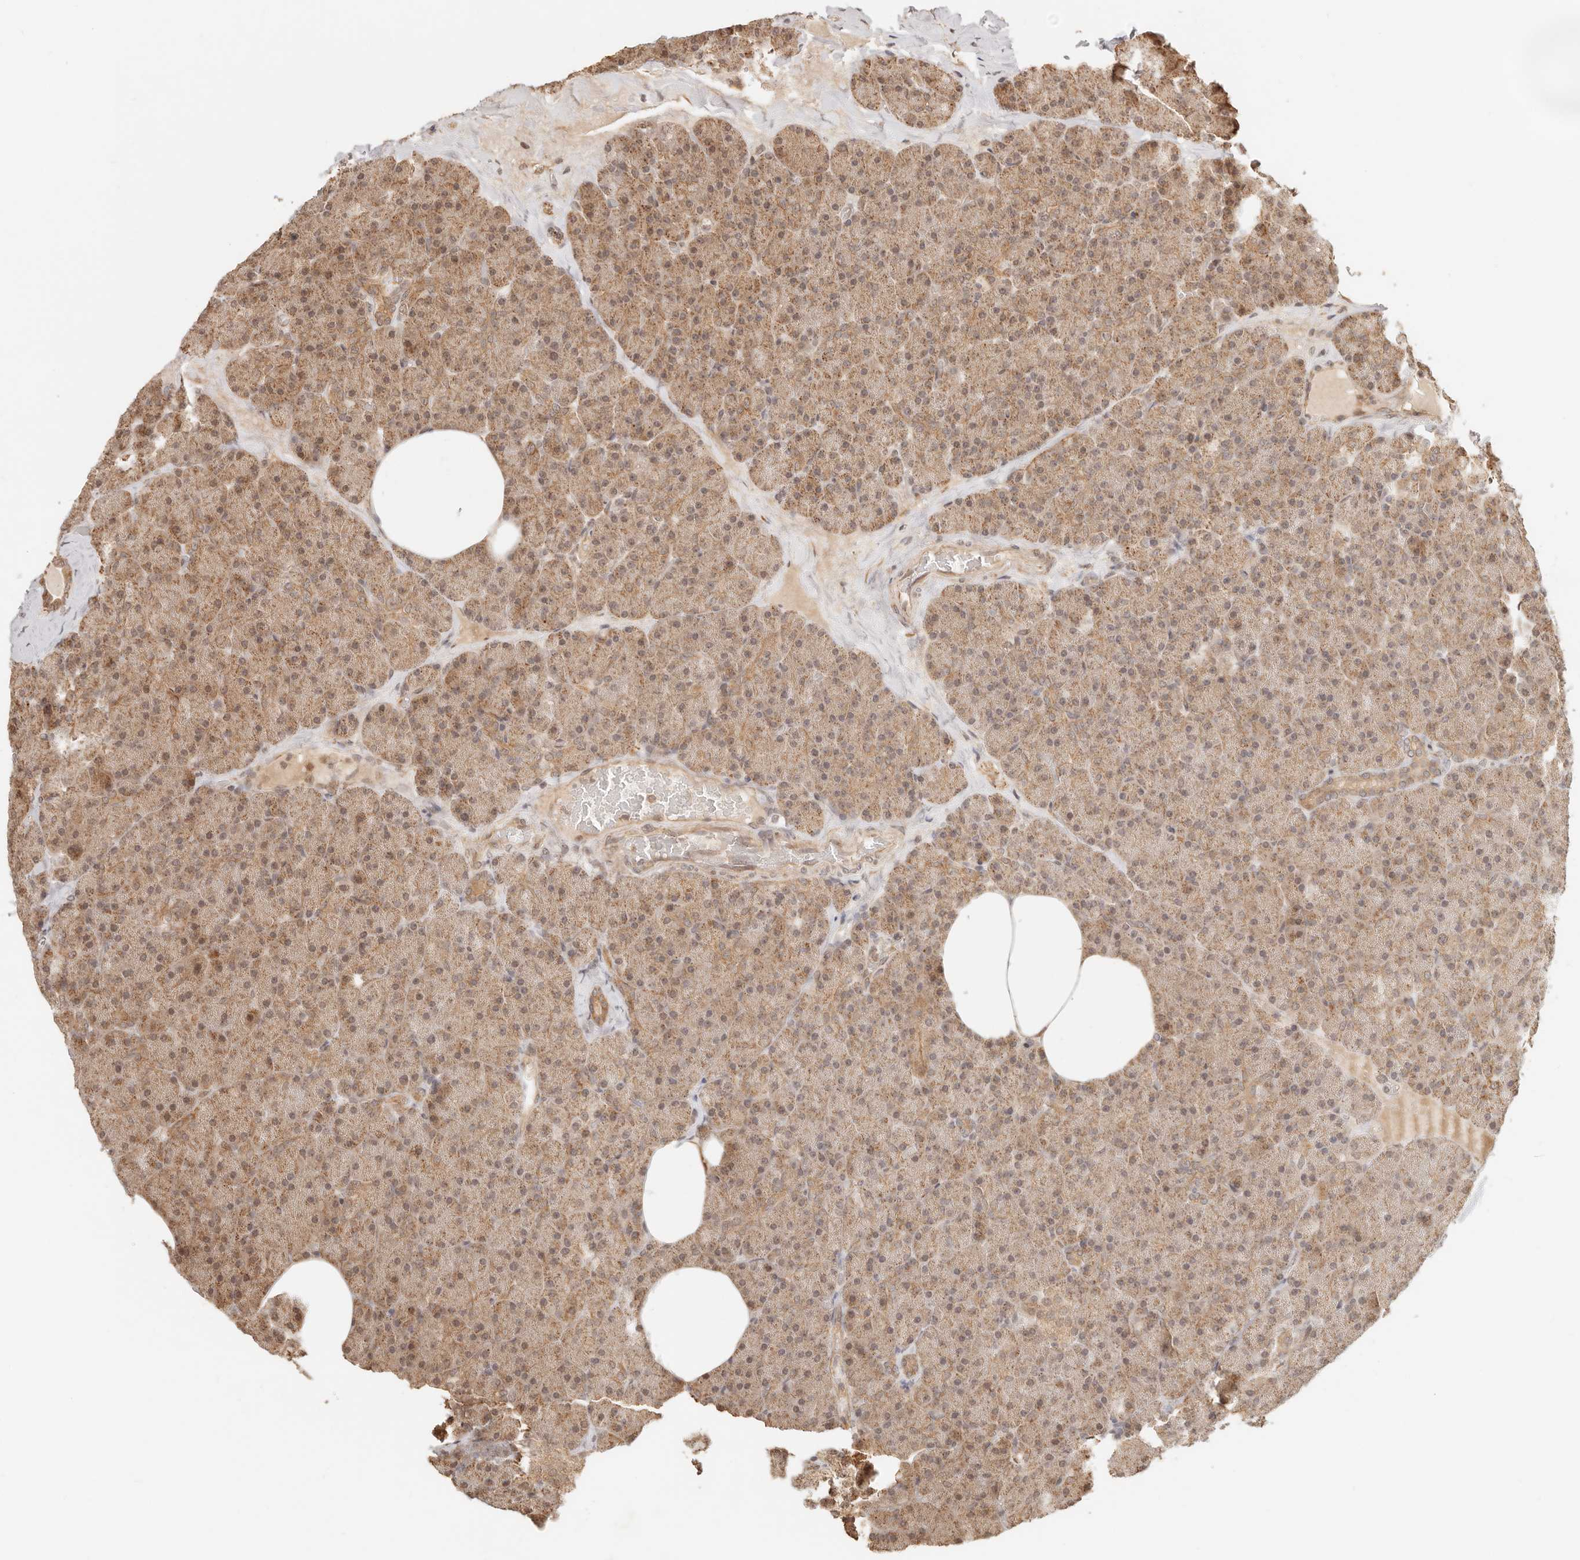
{"staining": {"intensity": "moderate", "quantity": "25%-75%", "location": "cytoplasmic/membranous"}, "tissue": "pancreas", "cell_type": "Exocrine glandular cells", "image_type": "normal", "snomed": [{"axis": "morphology", "description": "Normal tissue, NOS"}, {"axis": "morphology", "description": "Carcinoid, malignant, NOS"}, {"axis": "topography", "description": "Pancreas"}], "caption": "Pancreas stained for a protein exhibits moderate cytoplasmic/membranous positivity in exocrine glandular cells.", "gene": "BAALC", "patient": {"sex": "female", "age": 35}}